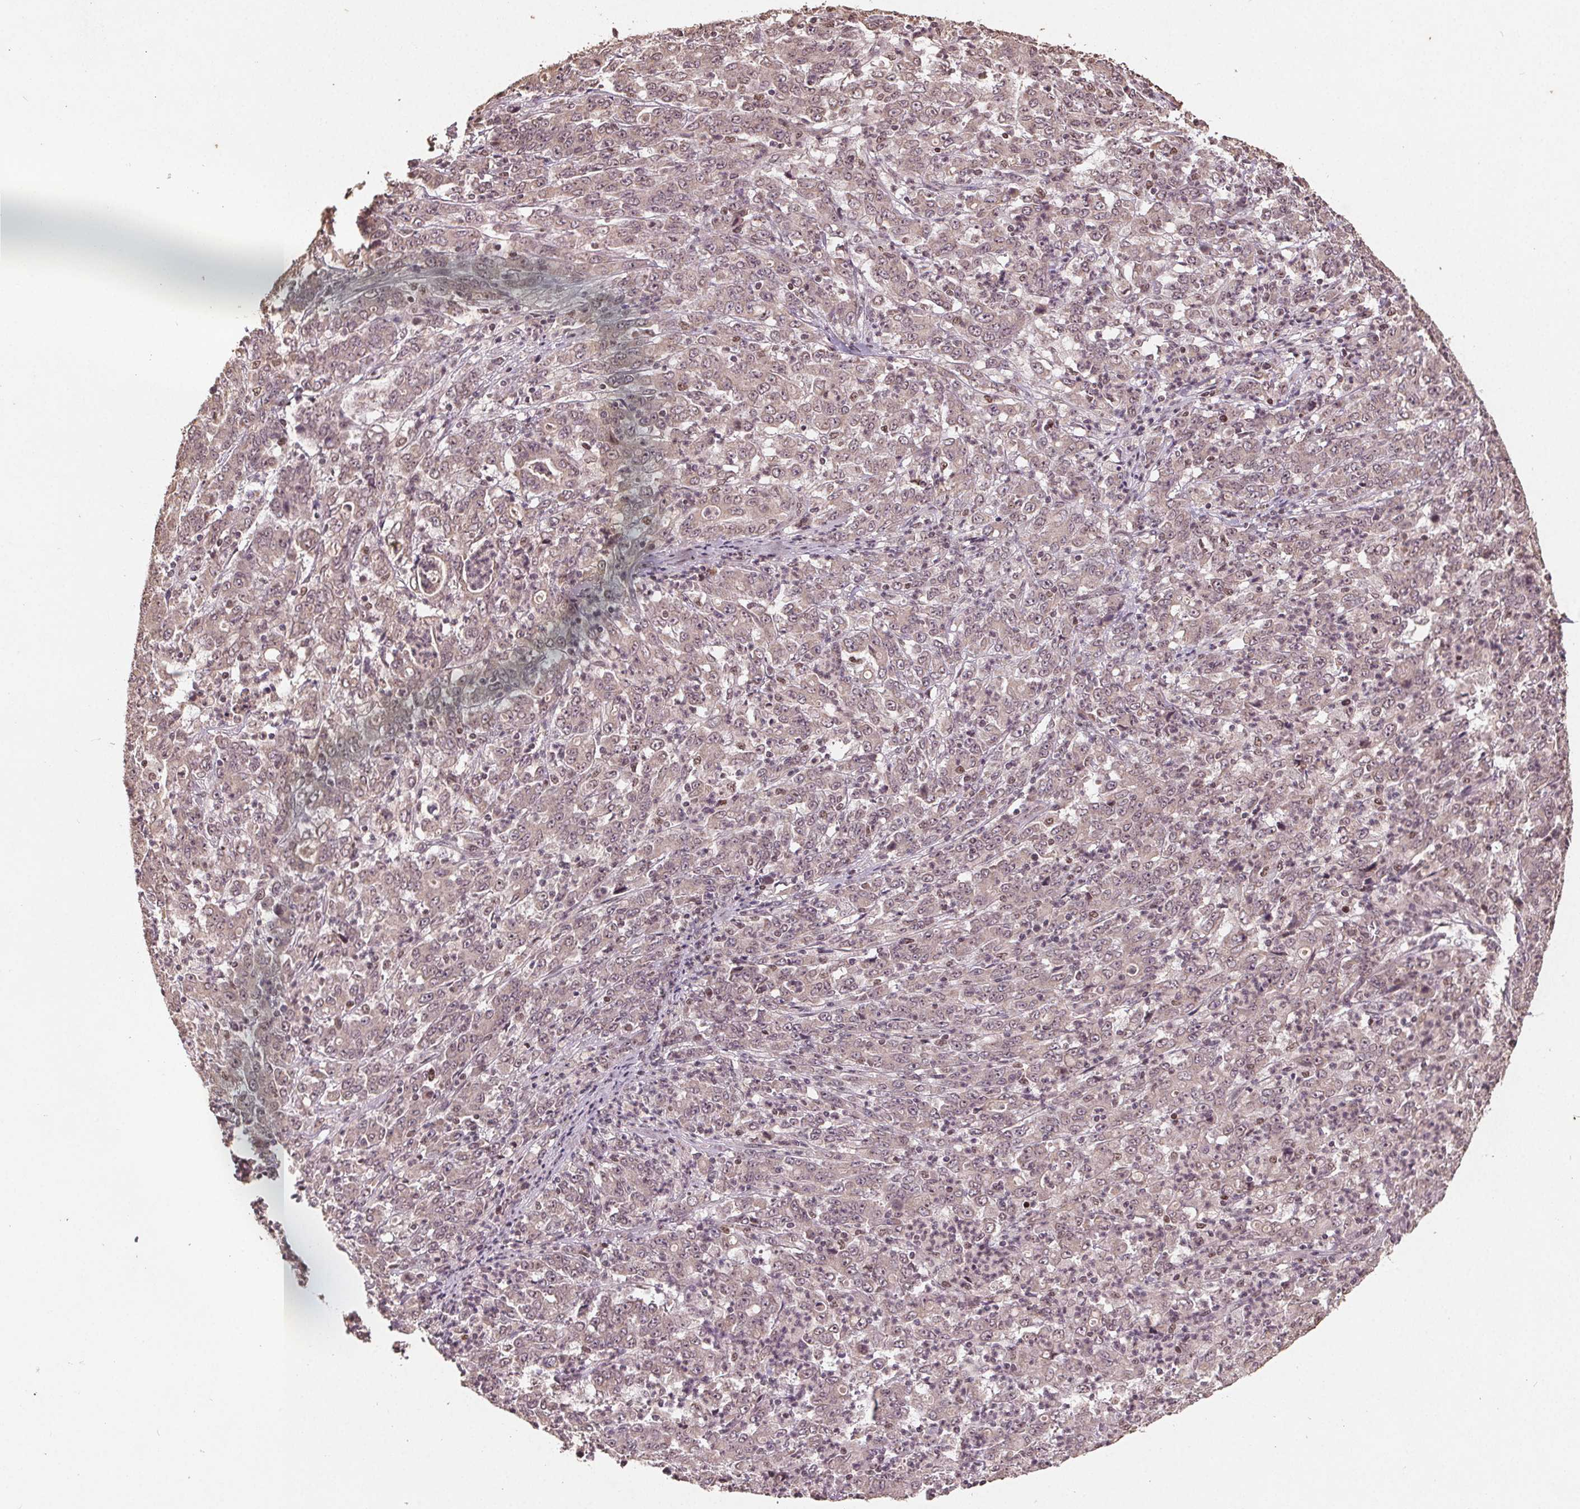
{"staining": {"intensity": "weak", "quantity": ">75%", "location": "cytoplasmic/membranous,nuclear"}, "tissue": "stomach cancer", "cell_type": "Tumor cells", "image_type": "cancer", "snomed": [{"axis": "morphology", "description": "Adenocarcinoma, NOS"}, {"axis": "topography", "description": "Stomach, lower"}], "caption": "An image of human adenocarcinoma (stomach) stained for a protein reveals weak cytoplasmic/membranous and nuclear brown staining in tumor cells.", "gene": "DNMT3B", "patient": {"sex": "female", "age": 71}}